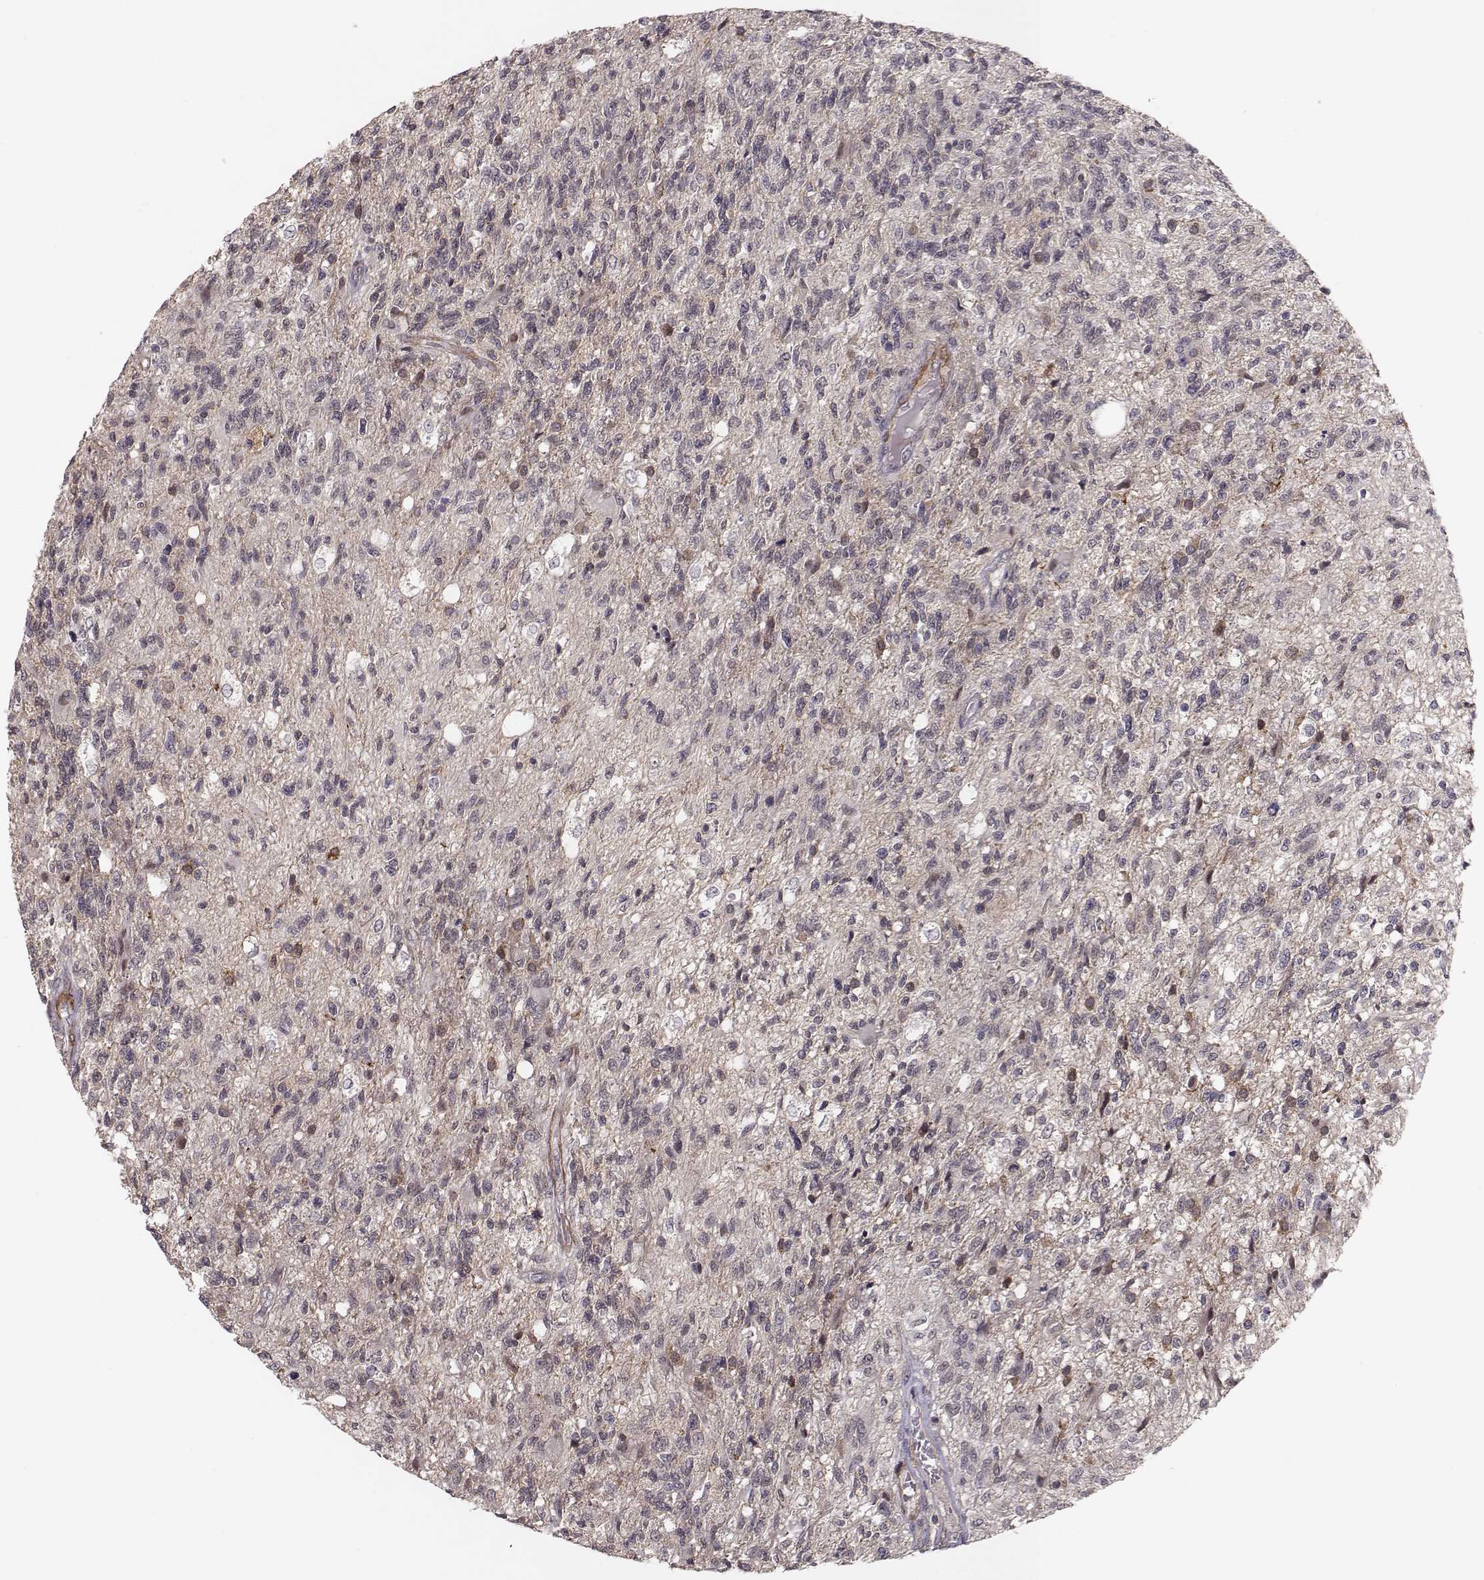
{"staining": {"intensity": "weak", "quantity": "<25%", "location": "cytoplasmic/membranous"}, "tissue": "glioma", "cell_type": "Tumor cells", "image_type": "cancer", "snomed": [{"axis": "morphology", "description": "Glioma, malignant, High grade"}, {"axis": "topography", "description": "Brain"}], "caption": "Glioma was stained to show a protein in brown. There is no significant staining in tumor cells.", "gene": "PLEKHG3", "patient": {"sex": "male", "age": 56}}